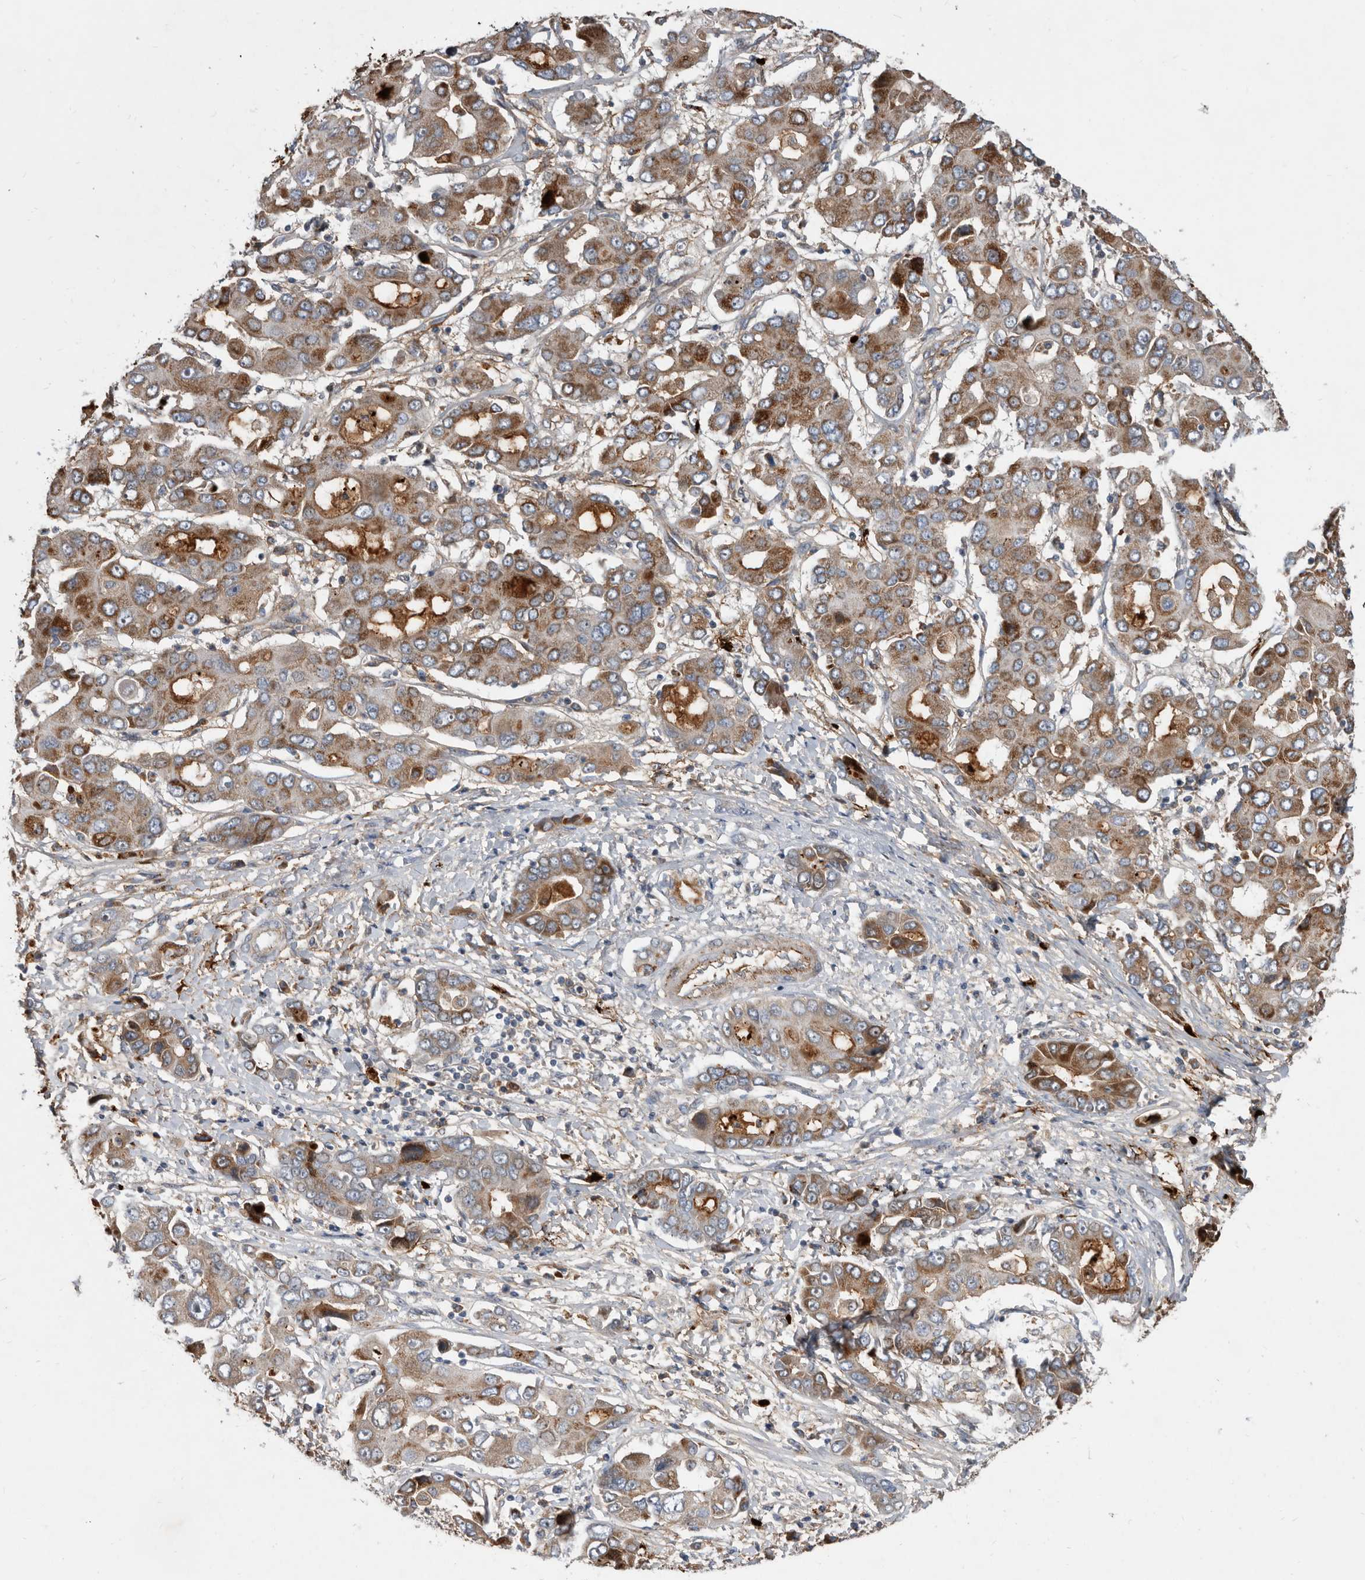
{"staining": {"intensity": "moderate", "quantity": ">75%", "location": "cytoplasmic/membranous"}, "tissue": "liver cancer", "cell_type": "Tumor cells", "image_type": "cancer", "snomed": [{"axis": "morphology", "description": "Cholangiocarcinoma"}, {"axis": "topography", "description": "Liver"}], "caption": "Moderate cytoplasmic/membranous protein positivity is present in approximately >75% of tumor cells in cholangiocarcinoma (liver). The staining was performed using DAB to visualize the protein expression in brown, while the nuclei were stained in blue with hematoxylin (Magnification: 20x).", "gene": "PI15", "patient": {"sex": "male", "age": 67}}